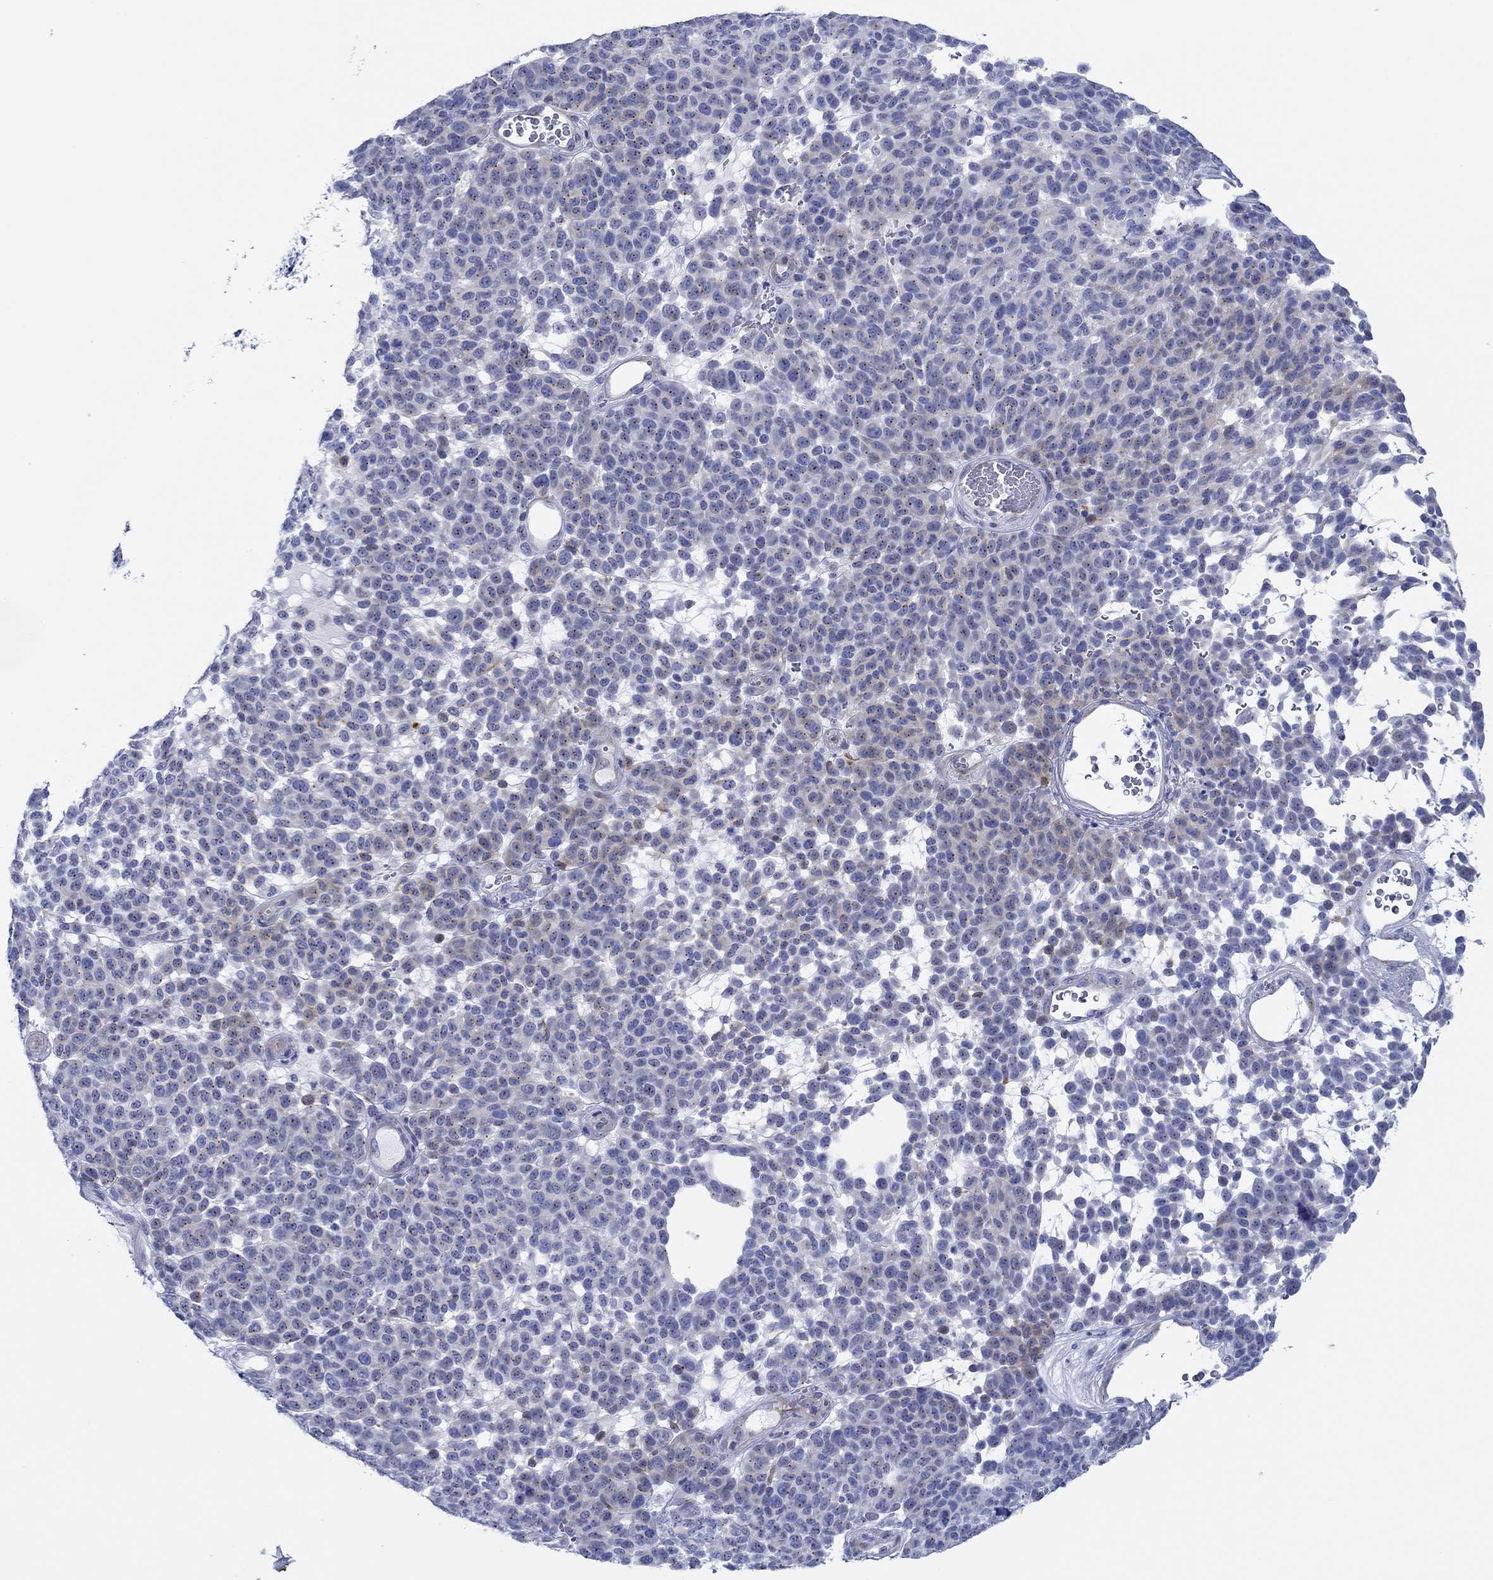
{"staining": {"intensity": "moderate", "quantity": "<25%", "location": "cytoplasmic/membranous"}, "tissue": "melanoma", "cell_type": "Tumor cells", "image_type": "cancer", "snomed": [{"axis": "morphology", "description": "Malignant melanoma, NOS"}, {"axis": "topography", "description": "Skin"}], "caption": "Melanoma stained for a protein exhibits moderate cytoplasmic/membranous positivity in tumor cells. The staining is performed using DAB brown chromogen to label protein expression. The nuclei are counter-stained blue using hematoxylin.", "gene": "IGFBP6", "patient": {"sex": "male", "age": 59}}